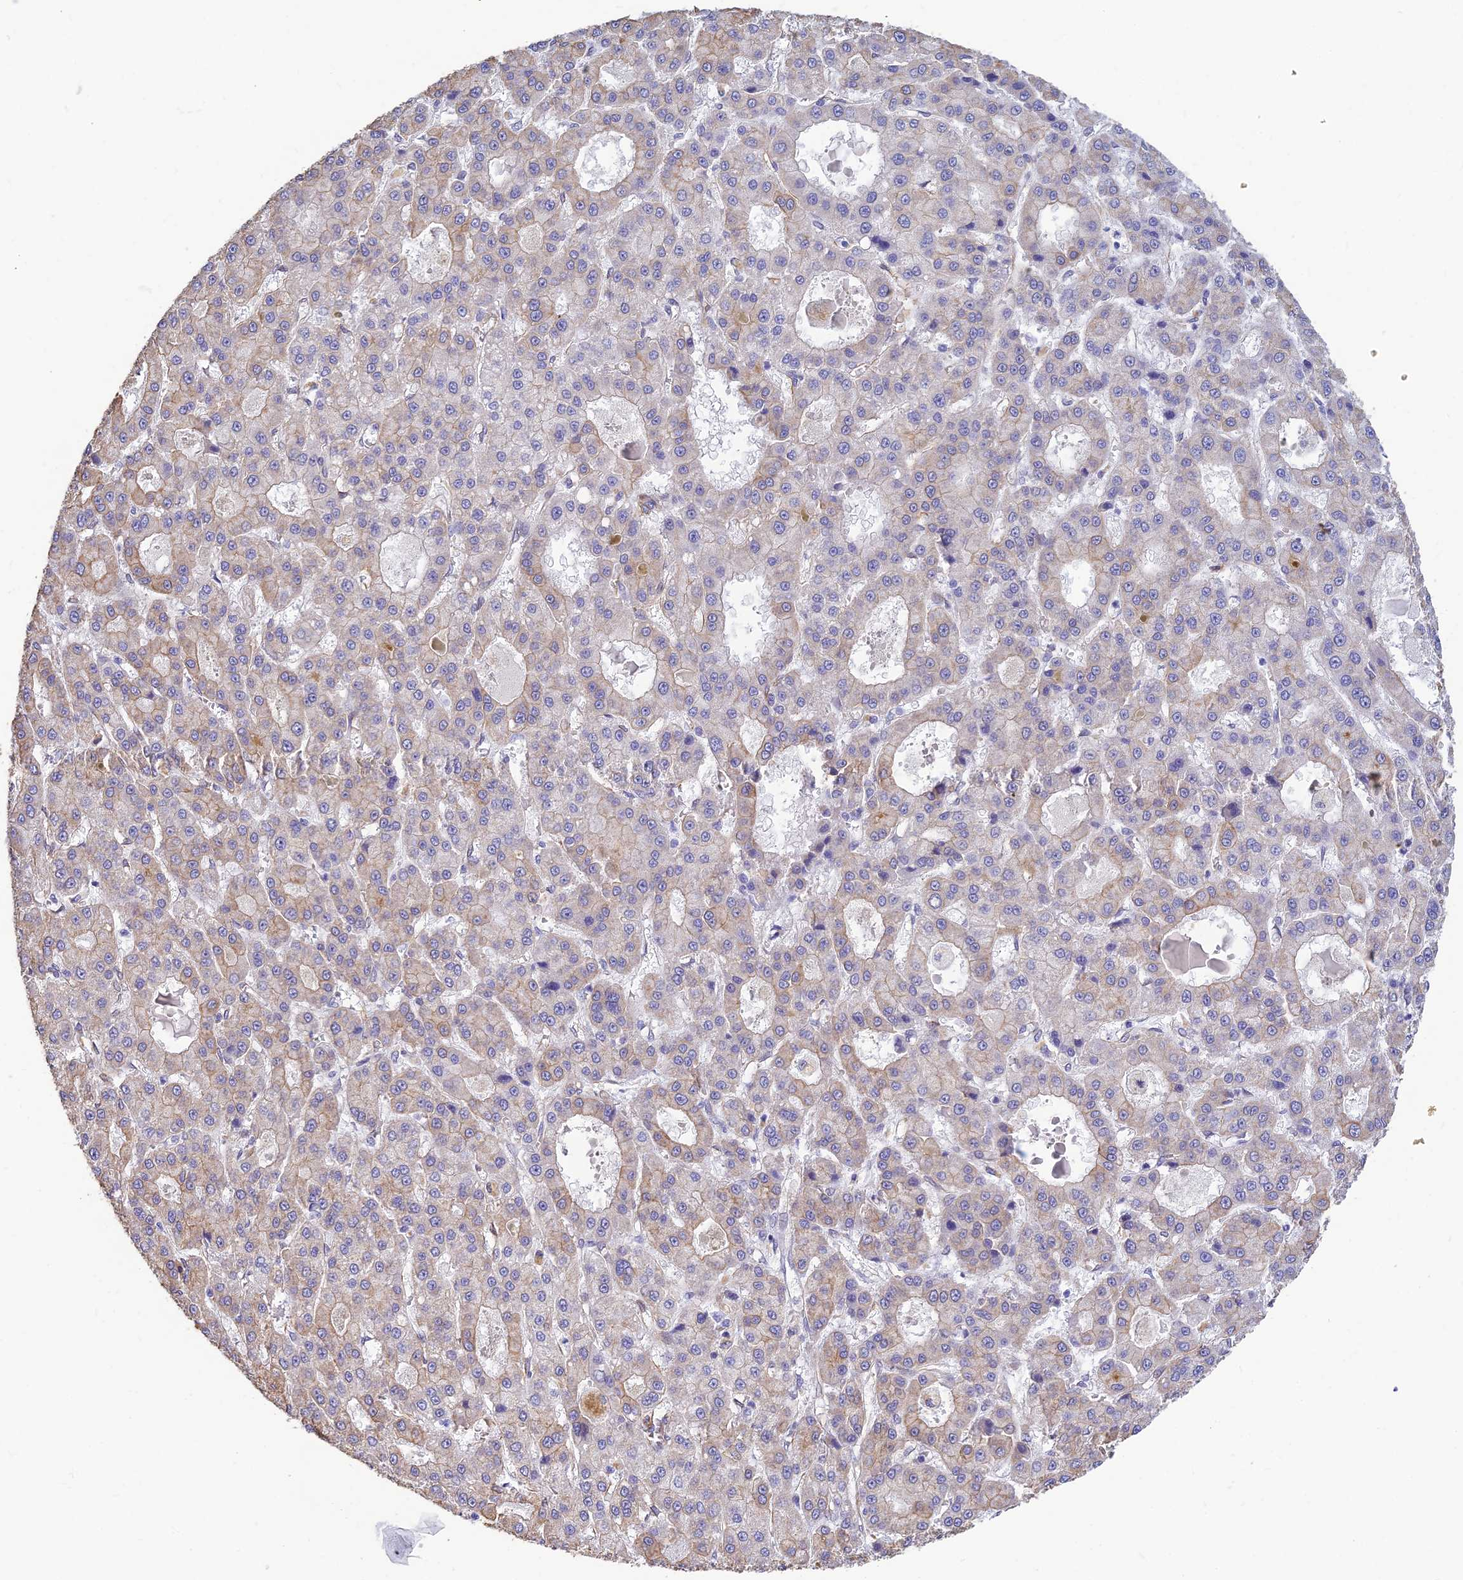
{"staining": {"intensity": "negative", "quantity": "none", "location": "none"}, "tissue": "liver cancer", "cell_type": "Tumor cells", "image_type": "cancer", "snomed": [{"axis": "morphology", "description": "Carcinoma, Hepatocellular, NOS"}, {"axis": "topography", "description": "Liver"}], "caption": "The immunohistochemistry histopathology image has no significant staining in tumor cells of liver cancer tissue.", "gene": "ALDH1L2", "patient": {"sex": "male", "age": 70}}